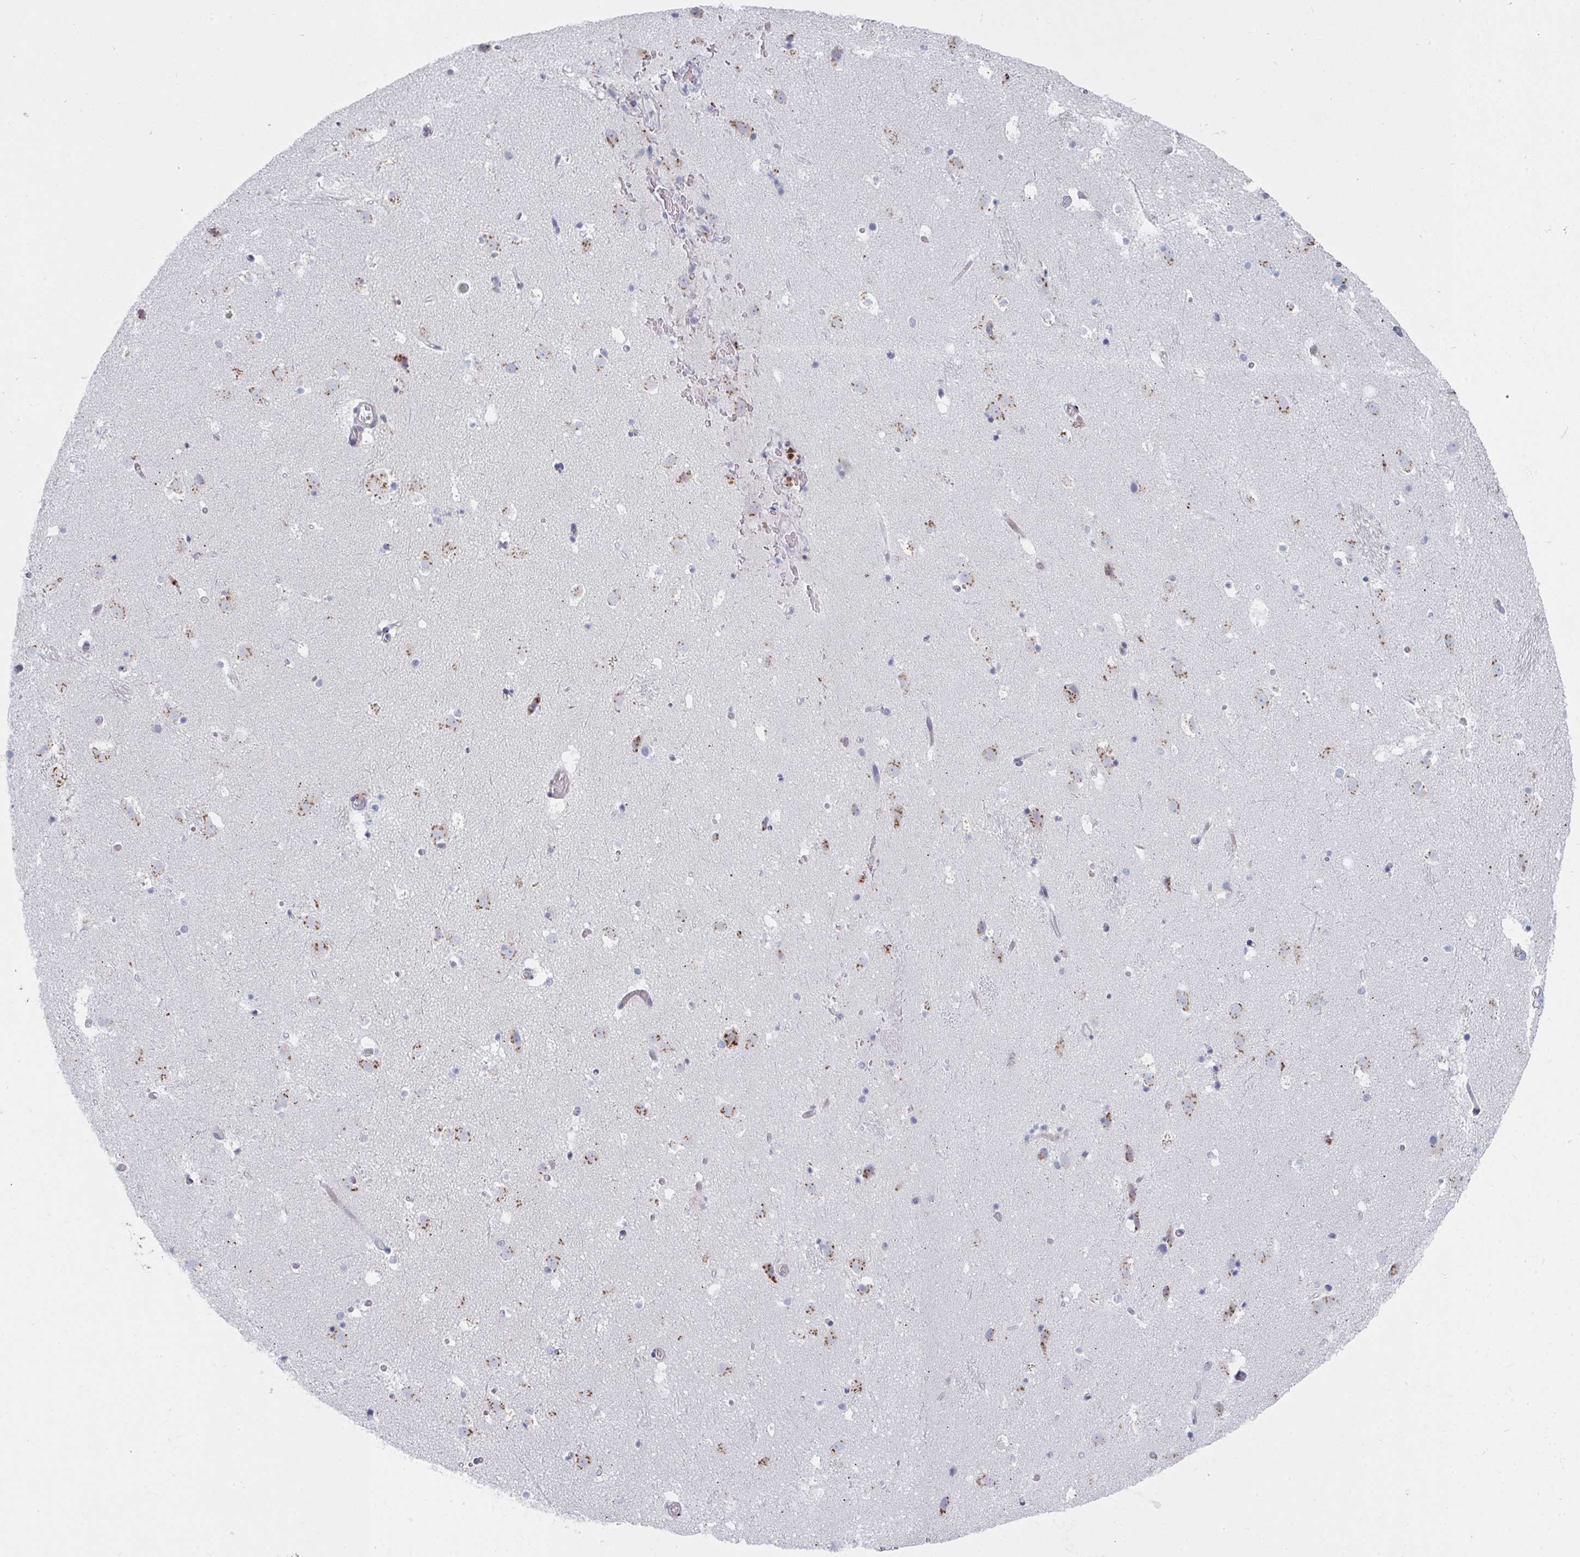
{"staining": {"intensity": "negative", "quantity": "none", "location": "none"}, "tissue": "caudate", "cell_type": "Glial cells", "image_type": "normal", "snomed": [{"axis": "morphology", "description": "Normal tissue, NOS"}, {"axis": "topography", "description": "Lateral ventricle wall"}], "caption": "Protein analysis of normal caudate shows no significant staining in glial cells. (DAB immunohistochemistry (IHC) visualized using brightfield microscopy, high magnification).", "gene": "PSMG1", "patient": {"sex": "male", "age": 37}}